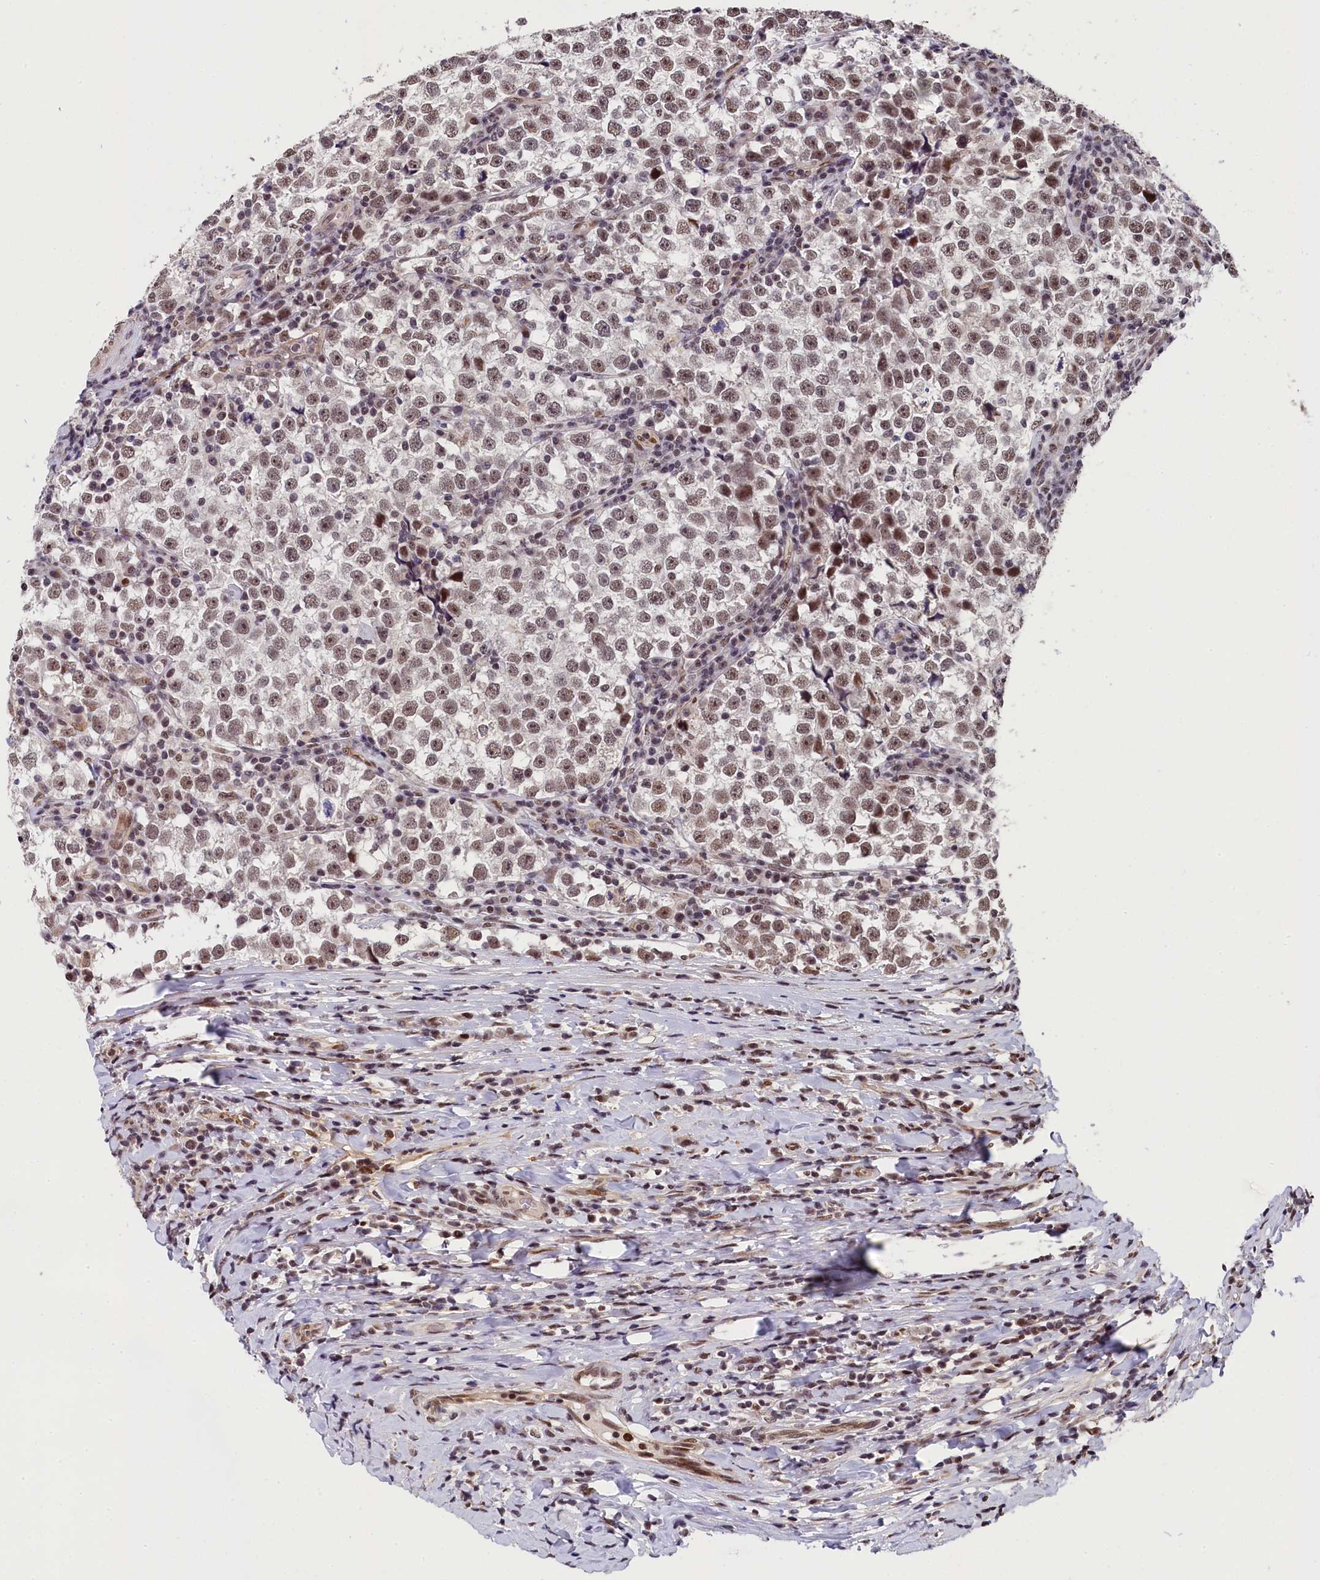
{"staining": {"intensity": "weak", "quantity": ">75%", "location": "nuclear"}, "tissue": "testis cancer", "cell_type": "Tumor cells", "image_type": "cancer", "snomed": [{"axis": "morphology", "description": "Normal tissue, NOS"}, {"axis": "morphology", "description": "Seminoma, NOS"}, {"axis": "topography", "description": "Testis"}], "caption": "Immunohistochemical staining of seminoma (testis) reveals low levels of weak nuclear staining in approximately >75% of tumor cells.", "gene": "ADIG", "patient": {"sex": "male", "age": 43}}